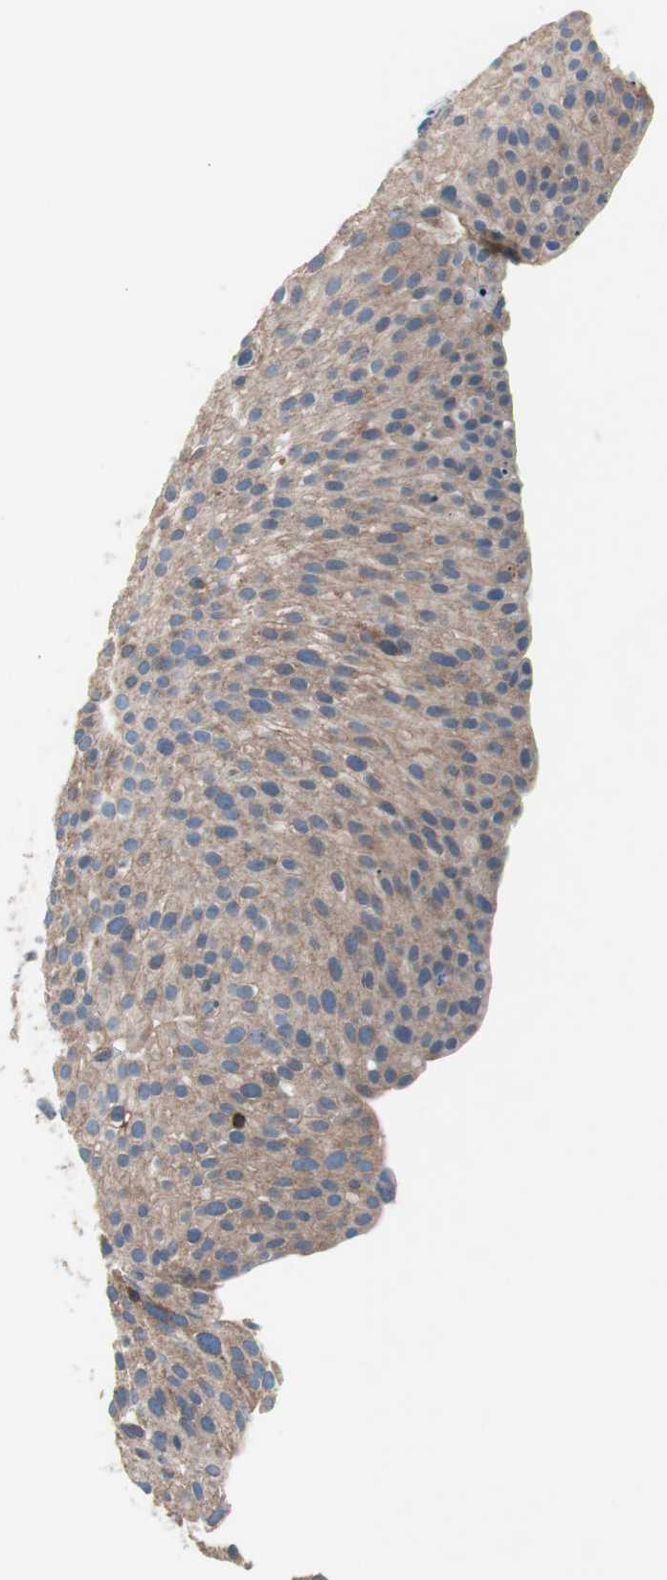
{"staining": {"intensity": "moderate", "quantity": ">75%", "location": "cytoplasmic/membranous"}, "tissue": "urothelial cancer", "cell_type": "Tumor cells", "image_type": "cancer", "snomed": [{"axis": "morphology", "description": "Urothelial carcinoma, Low grade"}, {"axis": "topography", "description": "Smooth muscle"}, {"axis": "topography", "description": "Urinary bladder"}], "caption": "Urothelial cancer stained with a protein marker reveals moderate staining in tumor cells.", "gene": "PIK3R1", "patient": {"sex": "male", "age": 60}}